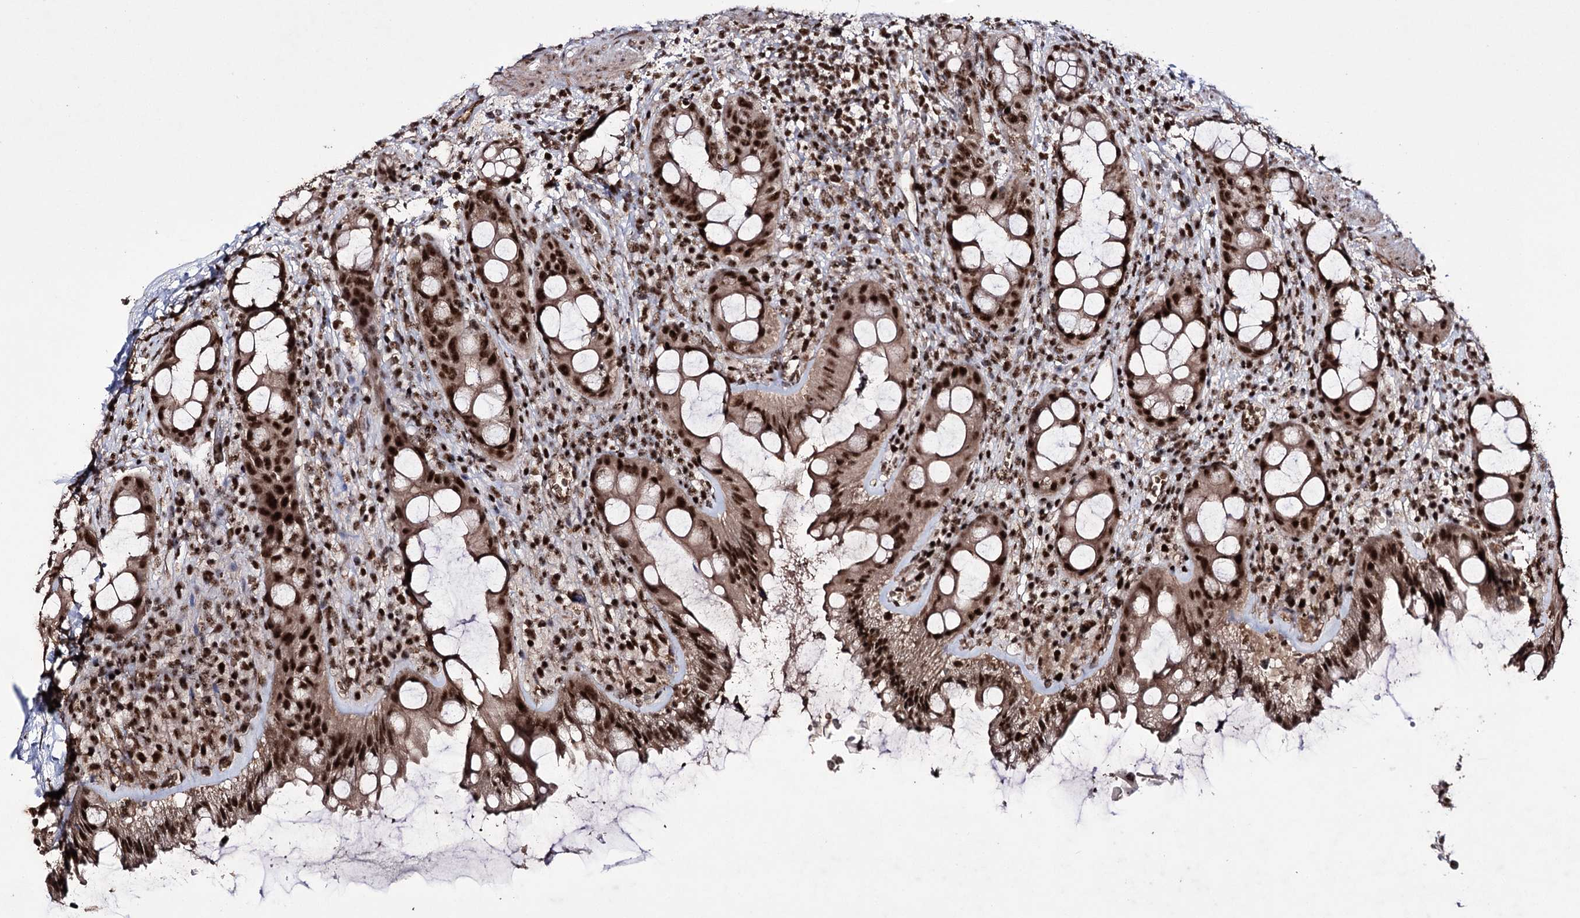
{"staining": {"intensity": "strong", "quantity": ">75%", "location": "nuclear"}, "tissue": "rectum", "cell_type": "Glandular cells", "image_type": "normal", "snomed": [{"axis": "morphology", "description": "Normal tissue, NOS"}, {"axis": "topography", "description": "Rectum"}], "caption": "Rectum was stained to show a protein in brown. There is high levels of strong nuclear positivity in about >75% of glandular cells. (IHC, brightfield microscopy, high magnification).", "gene": "PRPF40A", "patient": {"sex": "female", "age": 57}}